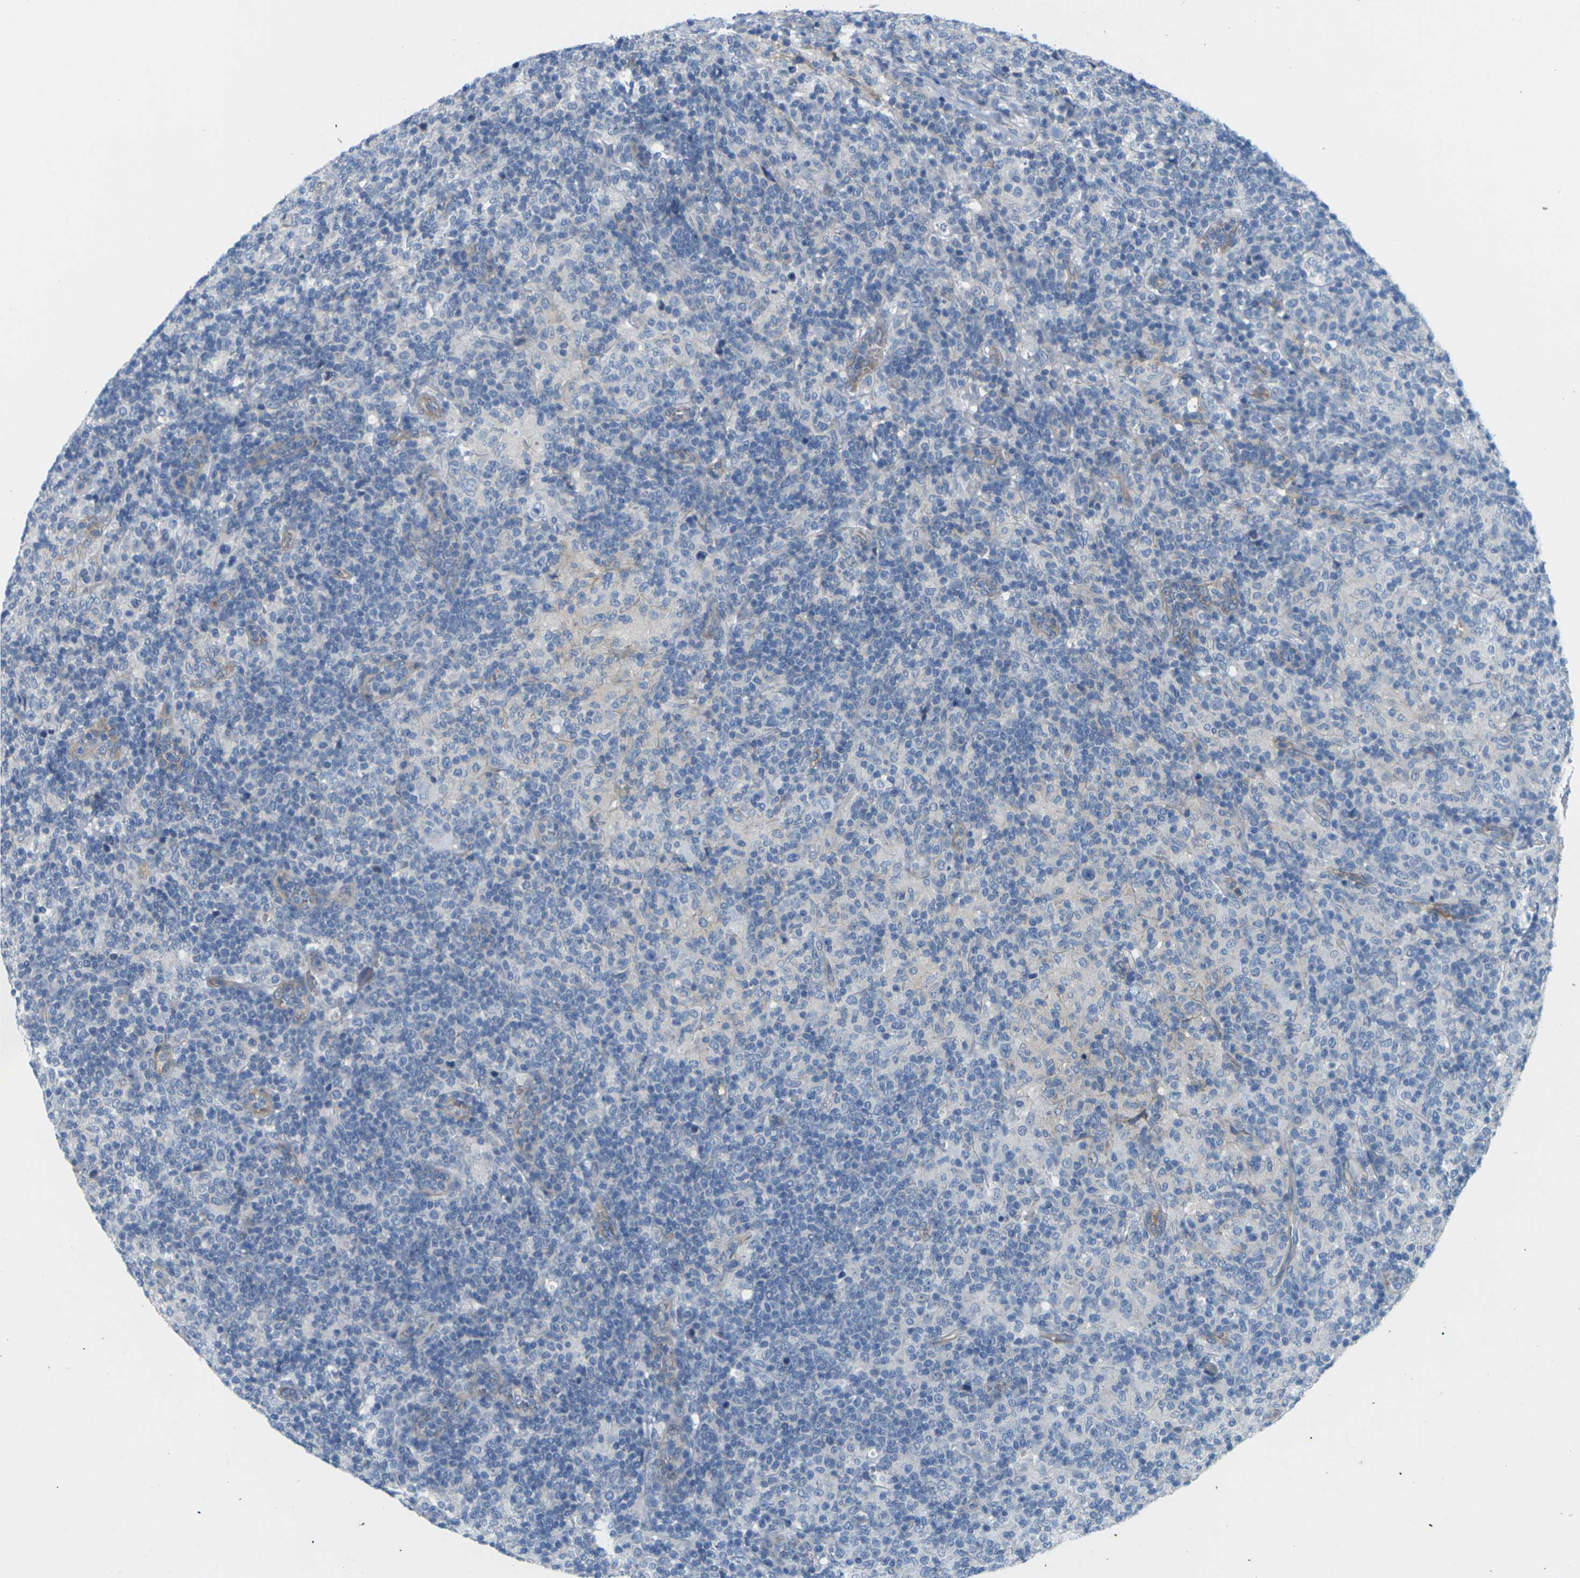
{"staining": {"intensity": "negative", "quantity": "none", "location": "none"}, "tissue": "lymphoma", "cell_type": "Tumor cells", "image_type": "cancer", "snomed": [{"axis": "morphology", "description": "Hodgkin's disease, NOS"}, {"axis": "topography", "description": "Lymph node"}], "caption": "Immunohistochemistry (IHC) photomicrograph of neoplastic tissue: Hodgkin's disease stained with DAB (3,3'-diaminobenzidine) exhibits no significant protein staining in tumor cells.", "gene": "ITGA5", "patient": {"sex": "male", "age": 70}}